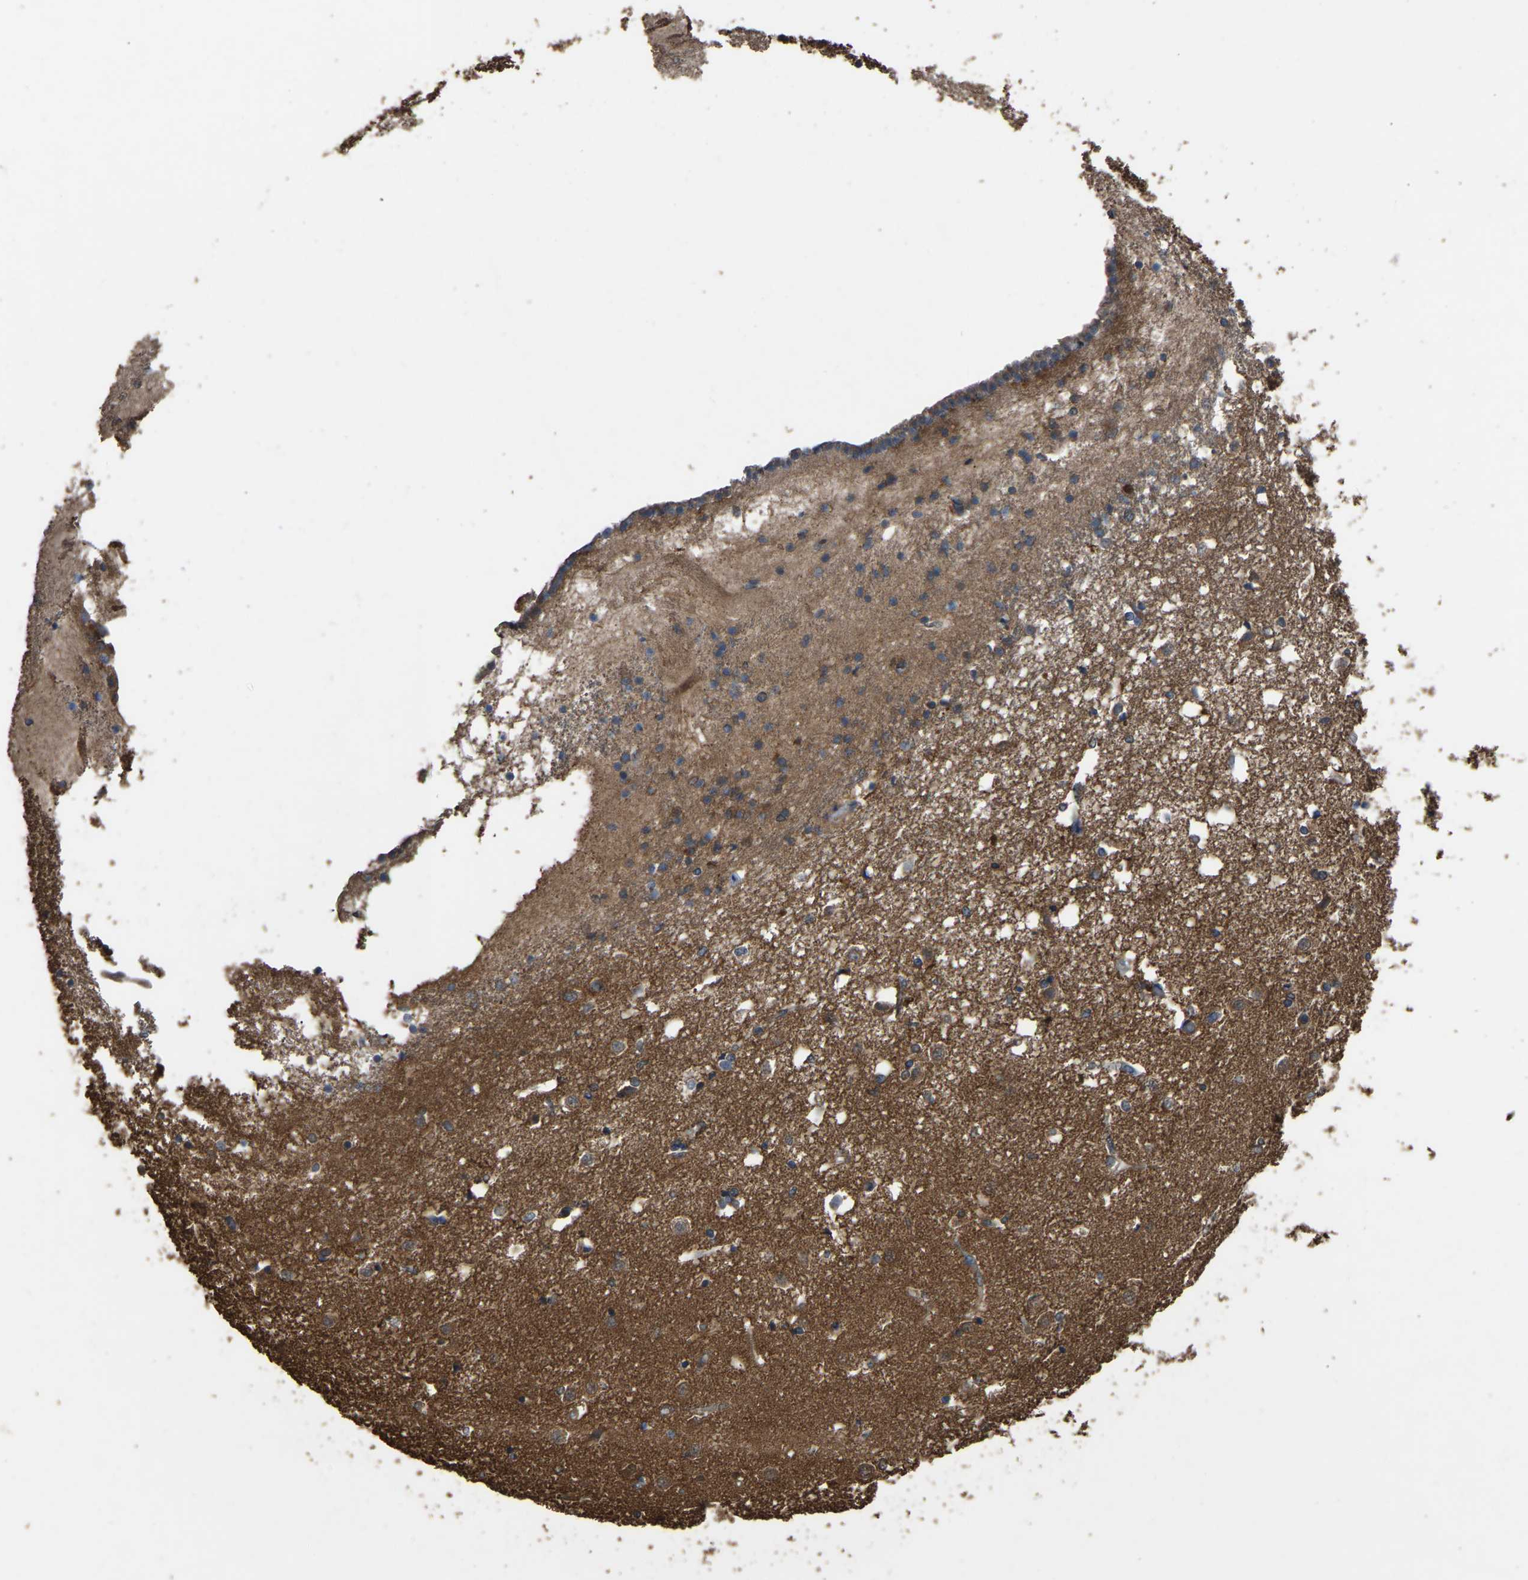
{"staining": {"intensity": "moderate", "quantity": "<25%", "location": "cytoplasmic/membranous"}, "tissue": "caudate", "cell_type": "Glial cells", "image_type": "normal", "snomed": [{"axis": "morphology", "description": "Normal tissue, NOS"}, {"axis": "topography", "description": "Lateral ventricle wall"}], "caption": "A brown stain highlights moderate cytoplasmic/membranous expression of a protein in glial cells of normal caudate. (brown staining indicates protein expression, while blue staining denotes nuclei).", "gene": "FHIT", "patient": {"sex": "male", "age": 45}}